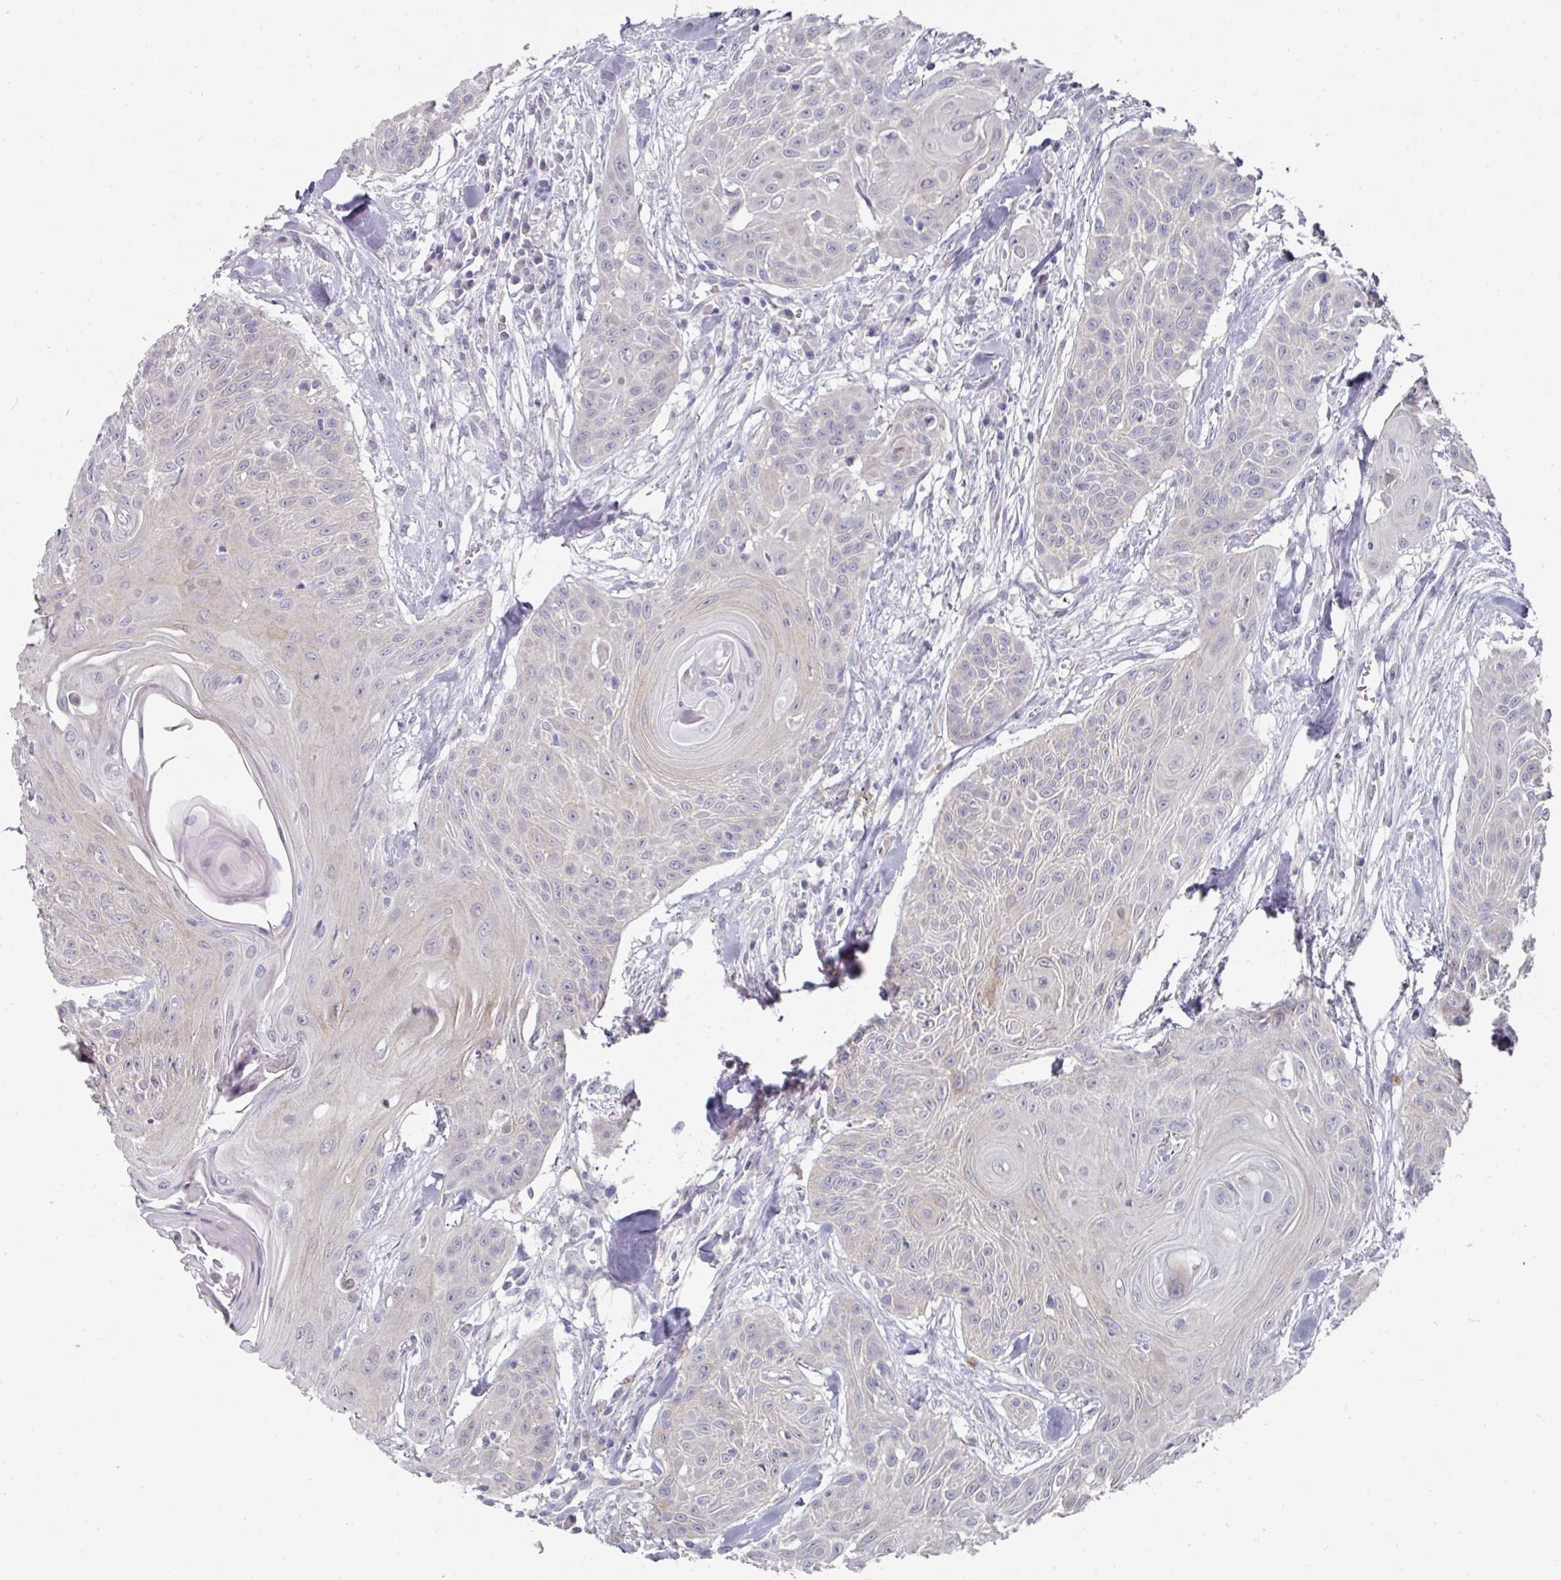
{"staining": {"intensity": "negative", "quantity": "none", "location": "none"}, "tissue": "head and neck cancer", "cell_type": "Tumor cells", "image_type": "cancer", "snomed": [{"axis": "morphology", "description": "Squamous cell carcinoma, NOS"}, {"axis": "topography", "description": "Lymph node"}, {"axis": "topography", "description": "Salivary gland"}, {"axis": "topography", "description": "Head-Neck"}], "caption": "IHC of head and neck cancer displays no expression in tumor cells.", "gene": "NT5C1A", "patient": {"sex": "female", "age": 74}}